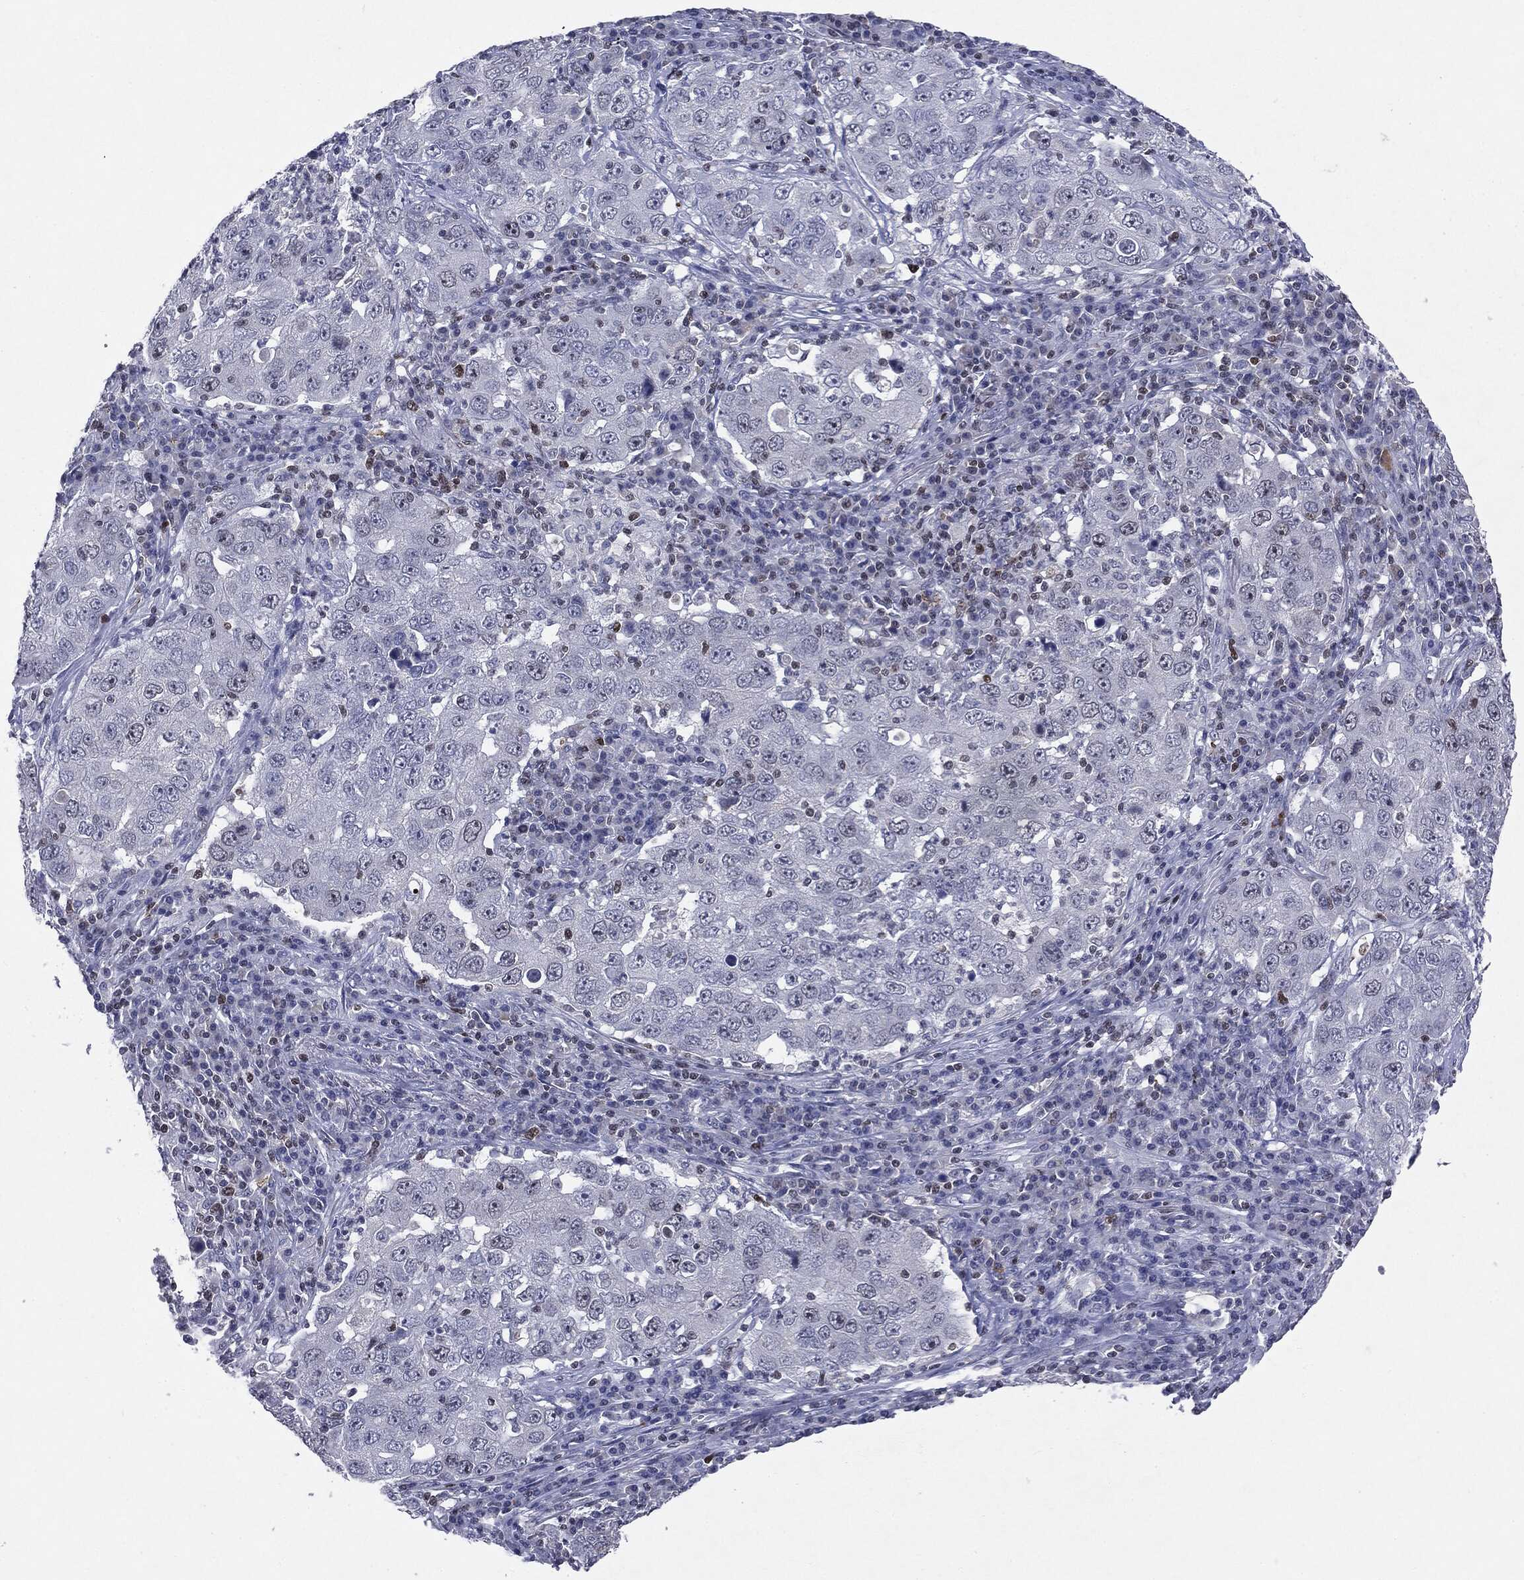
{"staining": {"intensity": "negative", "quantity": "none", "location": "none"}, "tissue": "lung cancer", "cell_type": "Tumor cells", "image_type": "cancer", "snomed": [{"axis": "morphology", "description": "Adenocarcinoma, NOS"}, {"axis": "topography", "description": "Lung"}], "caption": "The micrograph displays no significant expression in tumor cells of lung cancer.", "gene": "KIF2C", "patient": {"sex": "male", "age": 73}}